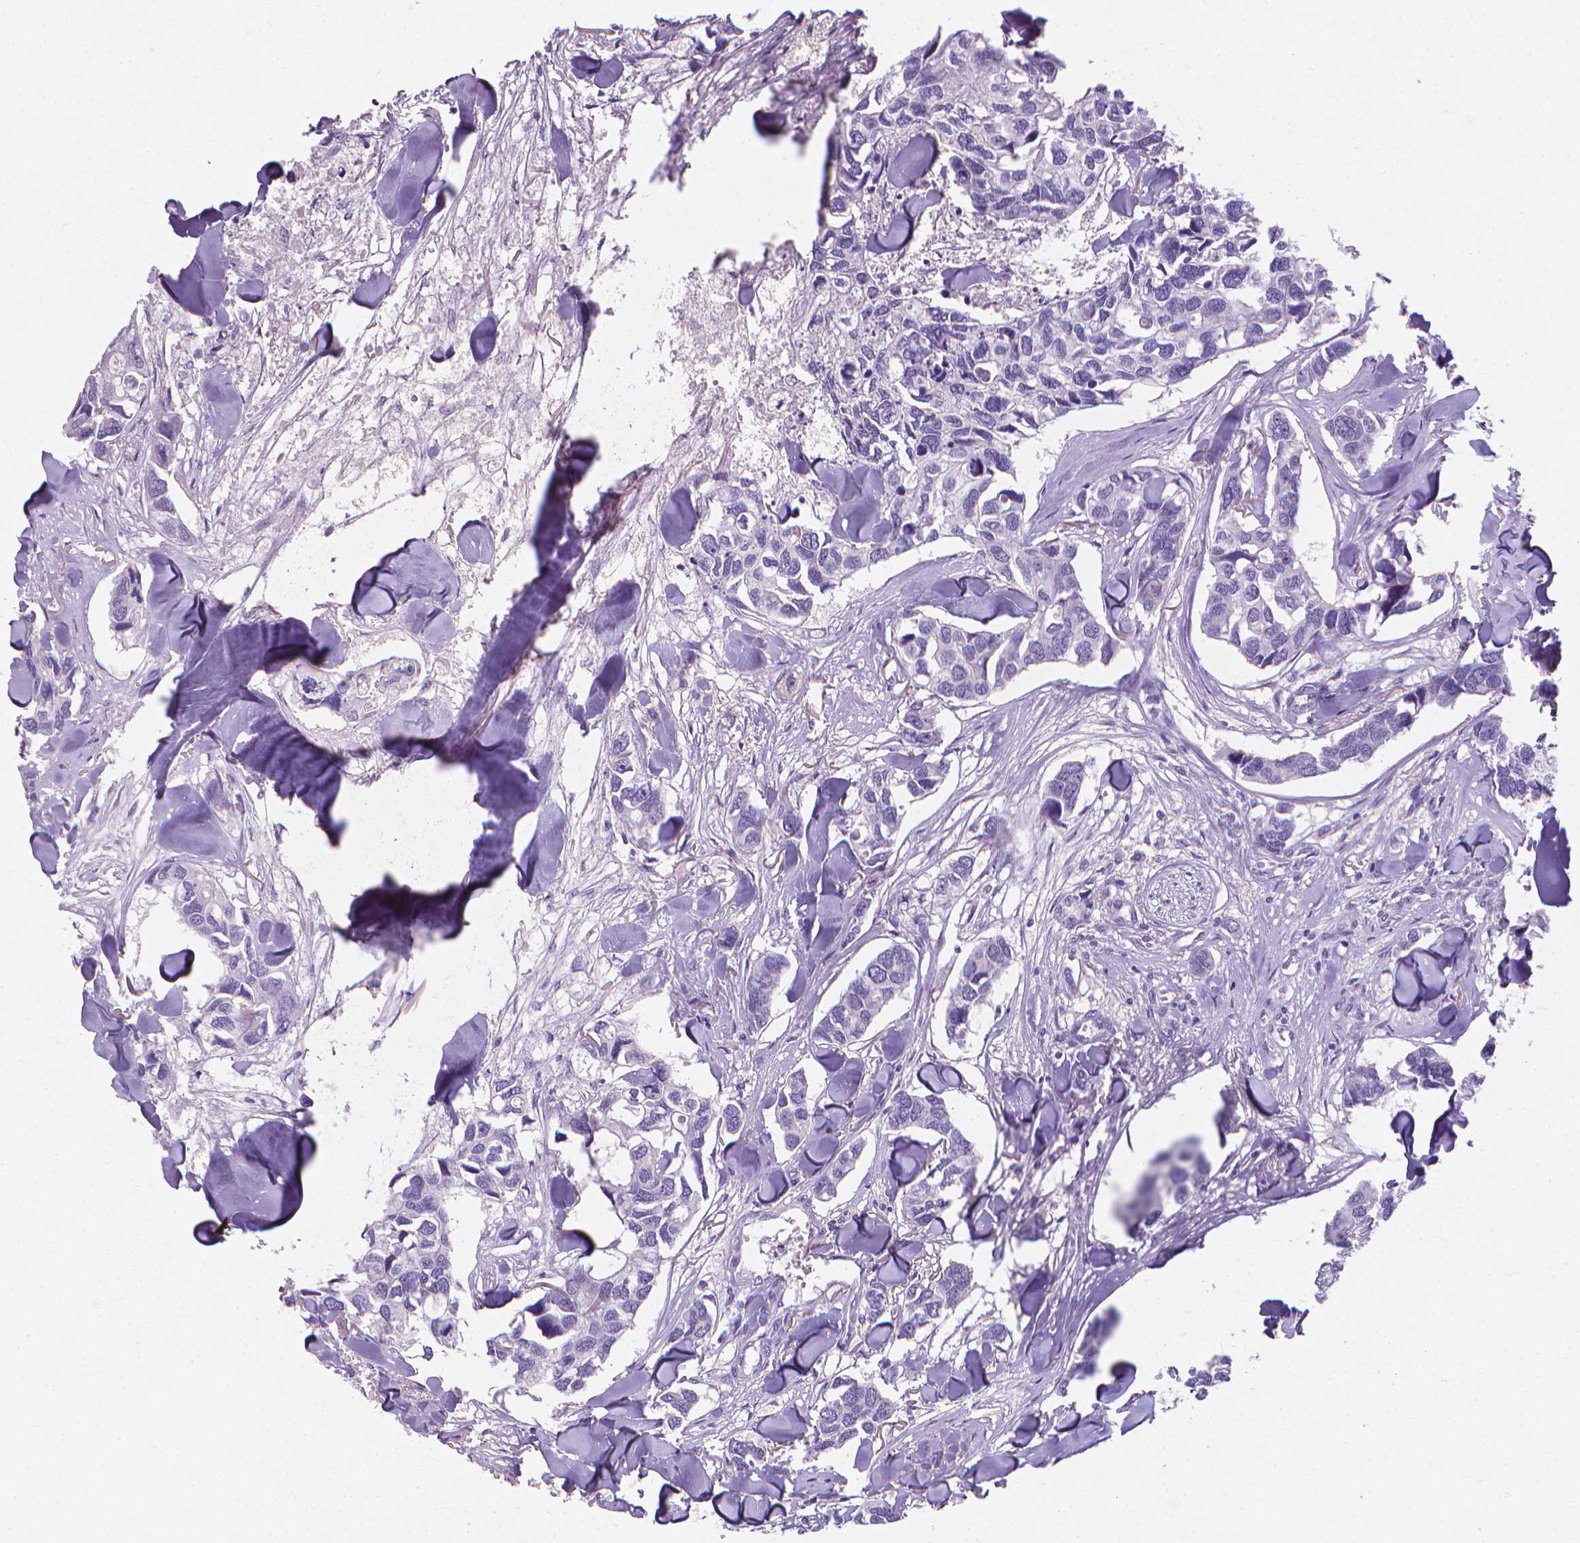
{"staining": {"intensity": "negative", "quantity": "none", "location": "none"}, "tissue": "breast cancer", "cell_type": "Tumor cells", "image_type": "cancer", "snomed": [{"axis": "morphology", "description": "Duct carcinoma"}, {"axis": "topography", "description": "Breast"}], "caption": "This micrograph is of invasive ductal carcinoma (breast) stained with immunohistochemistry (IHC) to label a protein in brown with the nuclei are counter-stained blue. There is no positivity in tumor cells.", "gene": "XPNPEP2", "patient": {"sex": "female", "age": 83}}